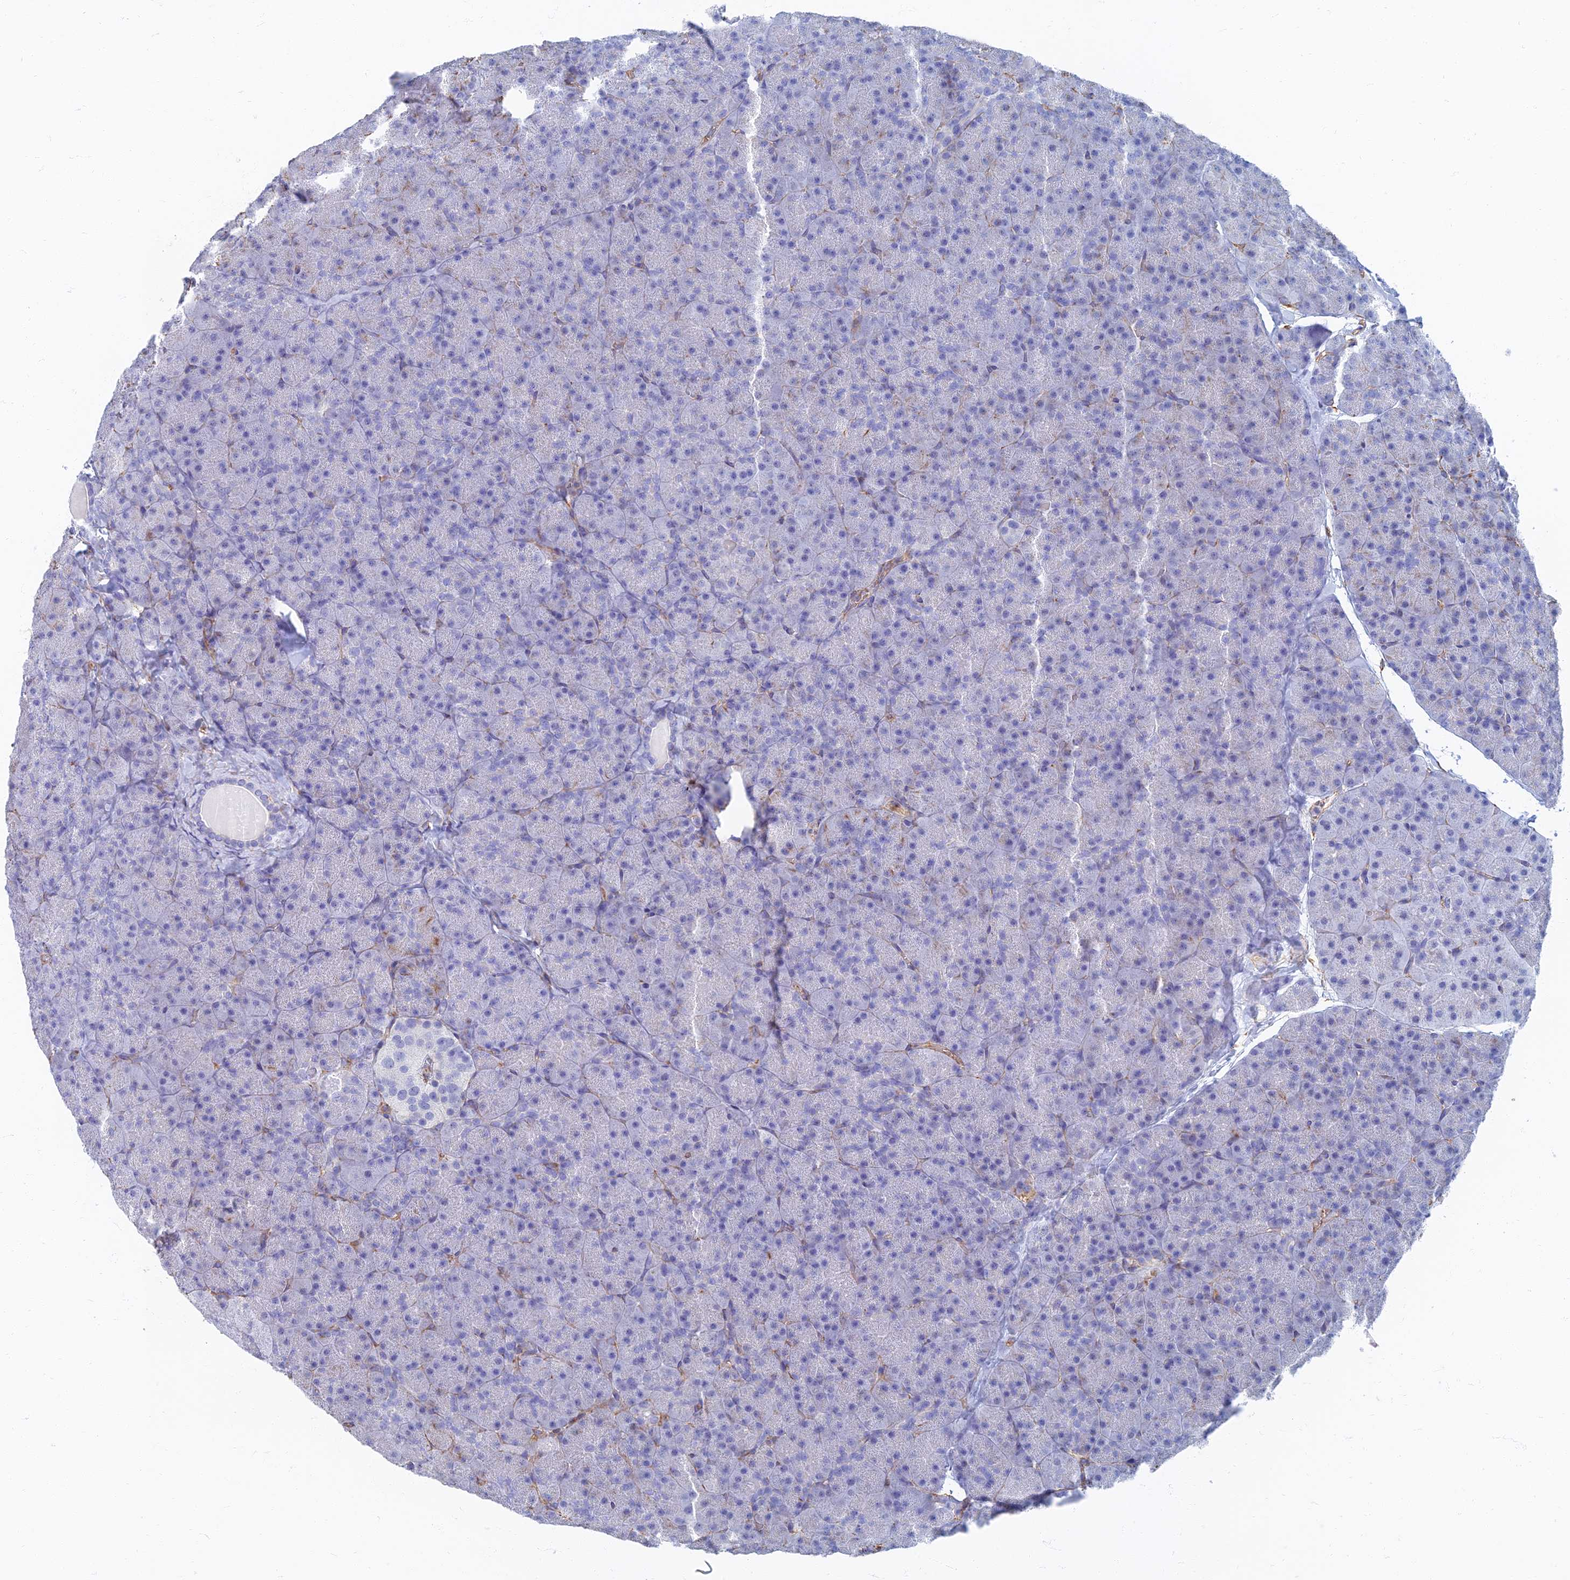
{"staining": {"intensity": "negative", "quantity": "none", "location": "none"}, "tissue": "pancreas", "cell_type": "Exocrine glandular cells", "image_type": "normal", "snomed": [{"axis": "morphology", "description": "Normal tissue, NOS"}, {"axis": "topography", "description": "Pancreas"}], "caption": "This is an immunohistochemistry (IHC) micrograph of unremarkable human pancreas. There is no positivity in exocrine glandular cells.", "gene": "RMC1", "patient": {"sex": "male", "age": 36}}